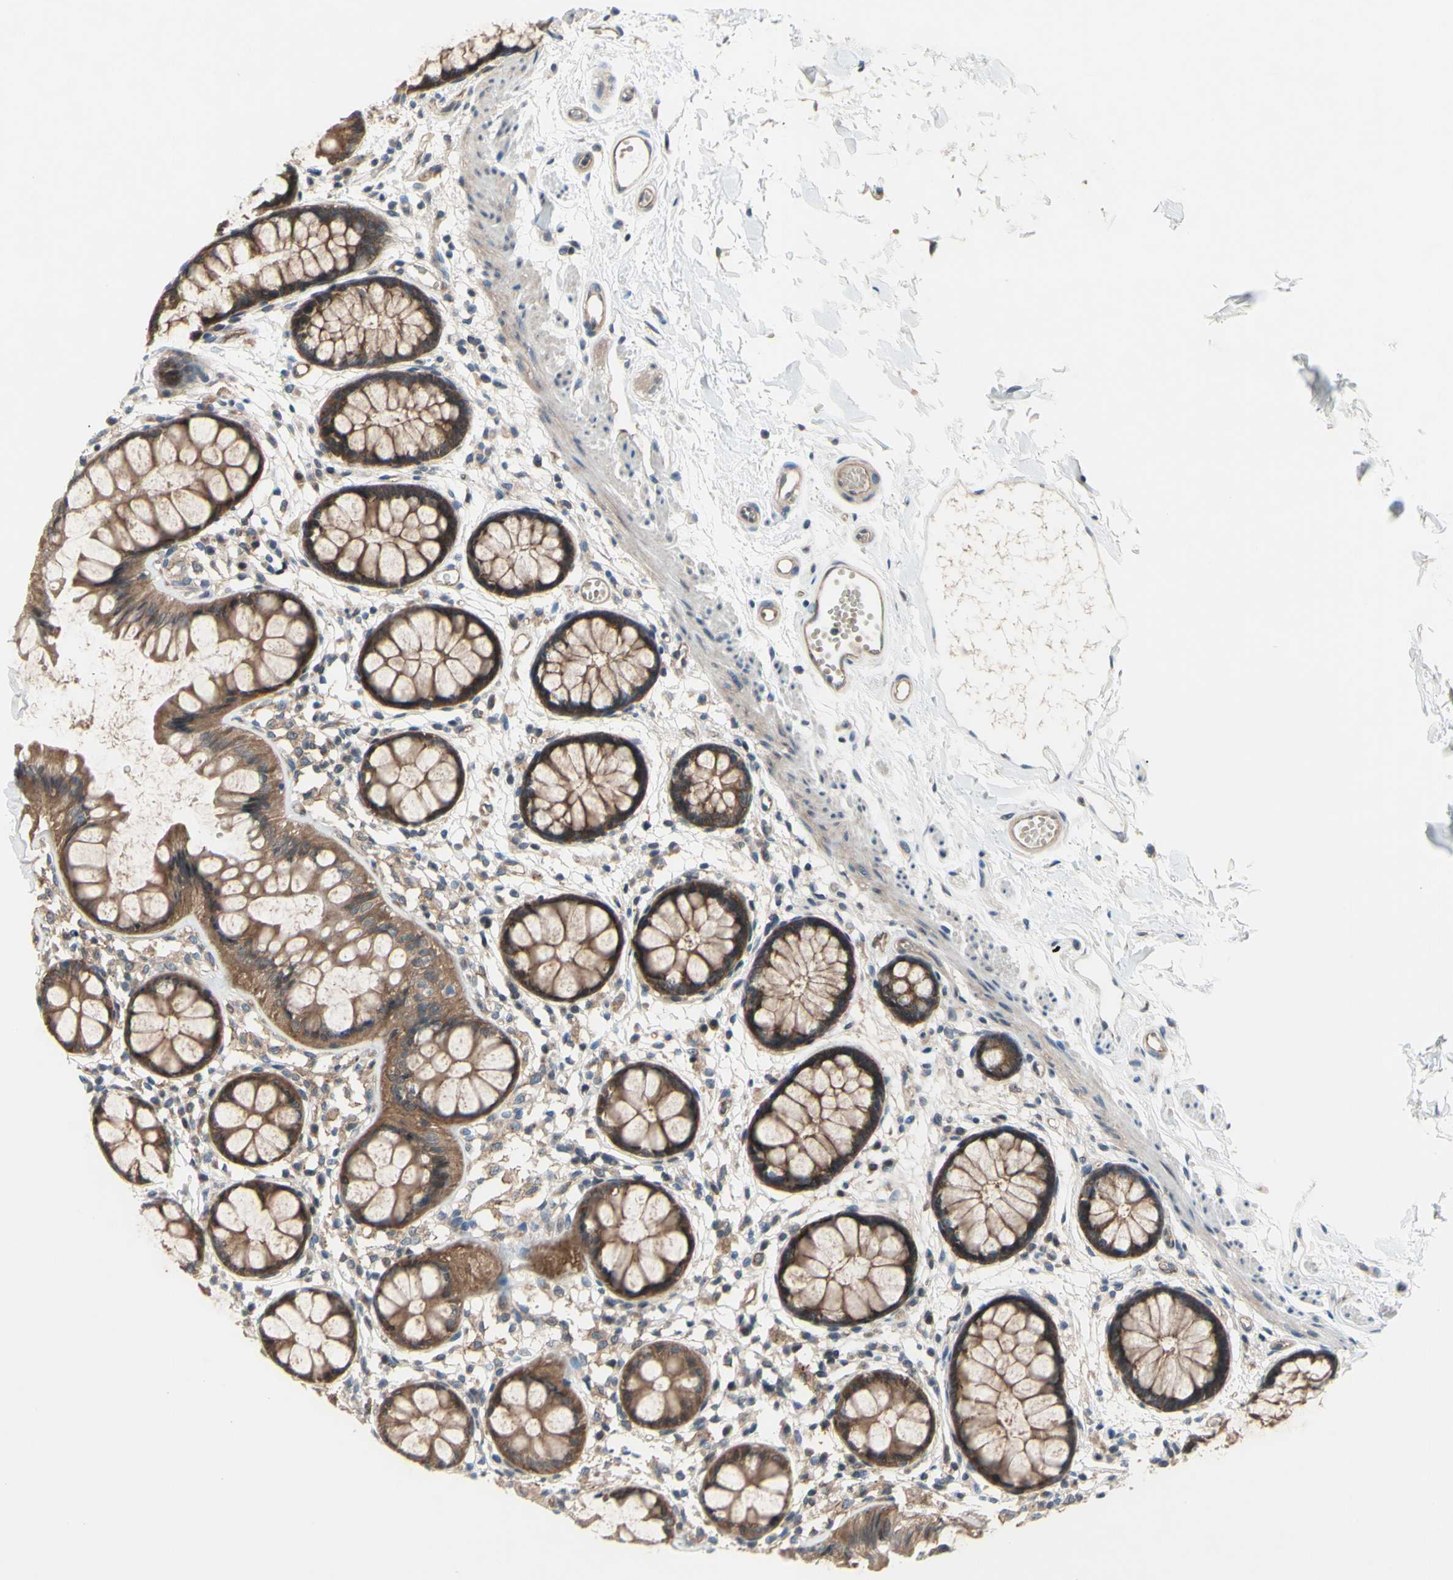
{"staining": {"intensity": "moderate", "quantity": ">75%", "location": "cytoplasmic/membranous"}, "tissue": "rectum", "cell_type": "Glandular cells", "image_type": "normal", "snomed": [{"axis": "morphology", "description": "Normal tissue, NOS"}, {"axis": "topography", "description": "Rectum"}], "caption": "Immunohistochemical staining of unremarkable human rectum shows medium levels of moderate cytoplasmic/membranous staining in about >75% of glandular cells. (Stains: DAB in brown, nuclei in blue, Microscopy: brightfield microscopy at high magnification).", "gene": "DYNLRB1", "patient": {"sex": "female", "age": 66}}